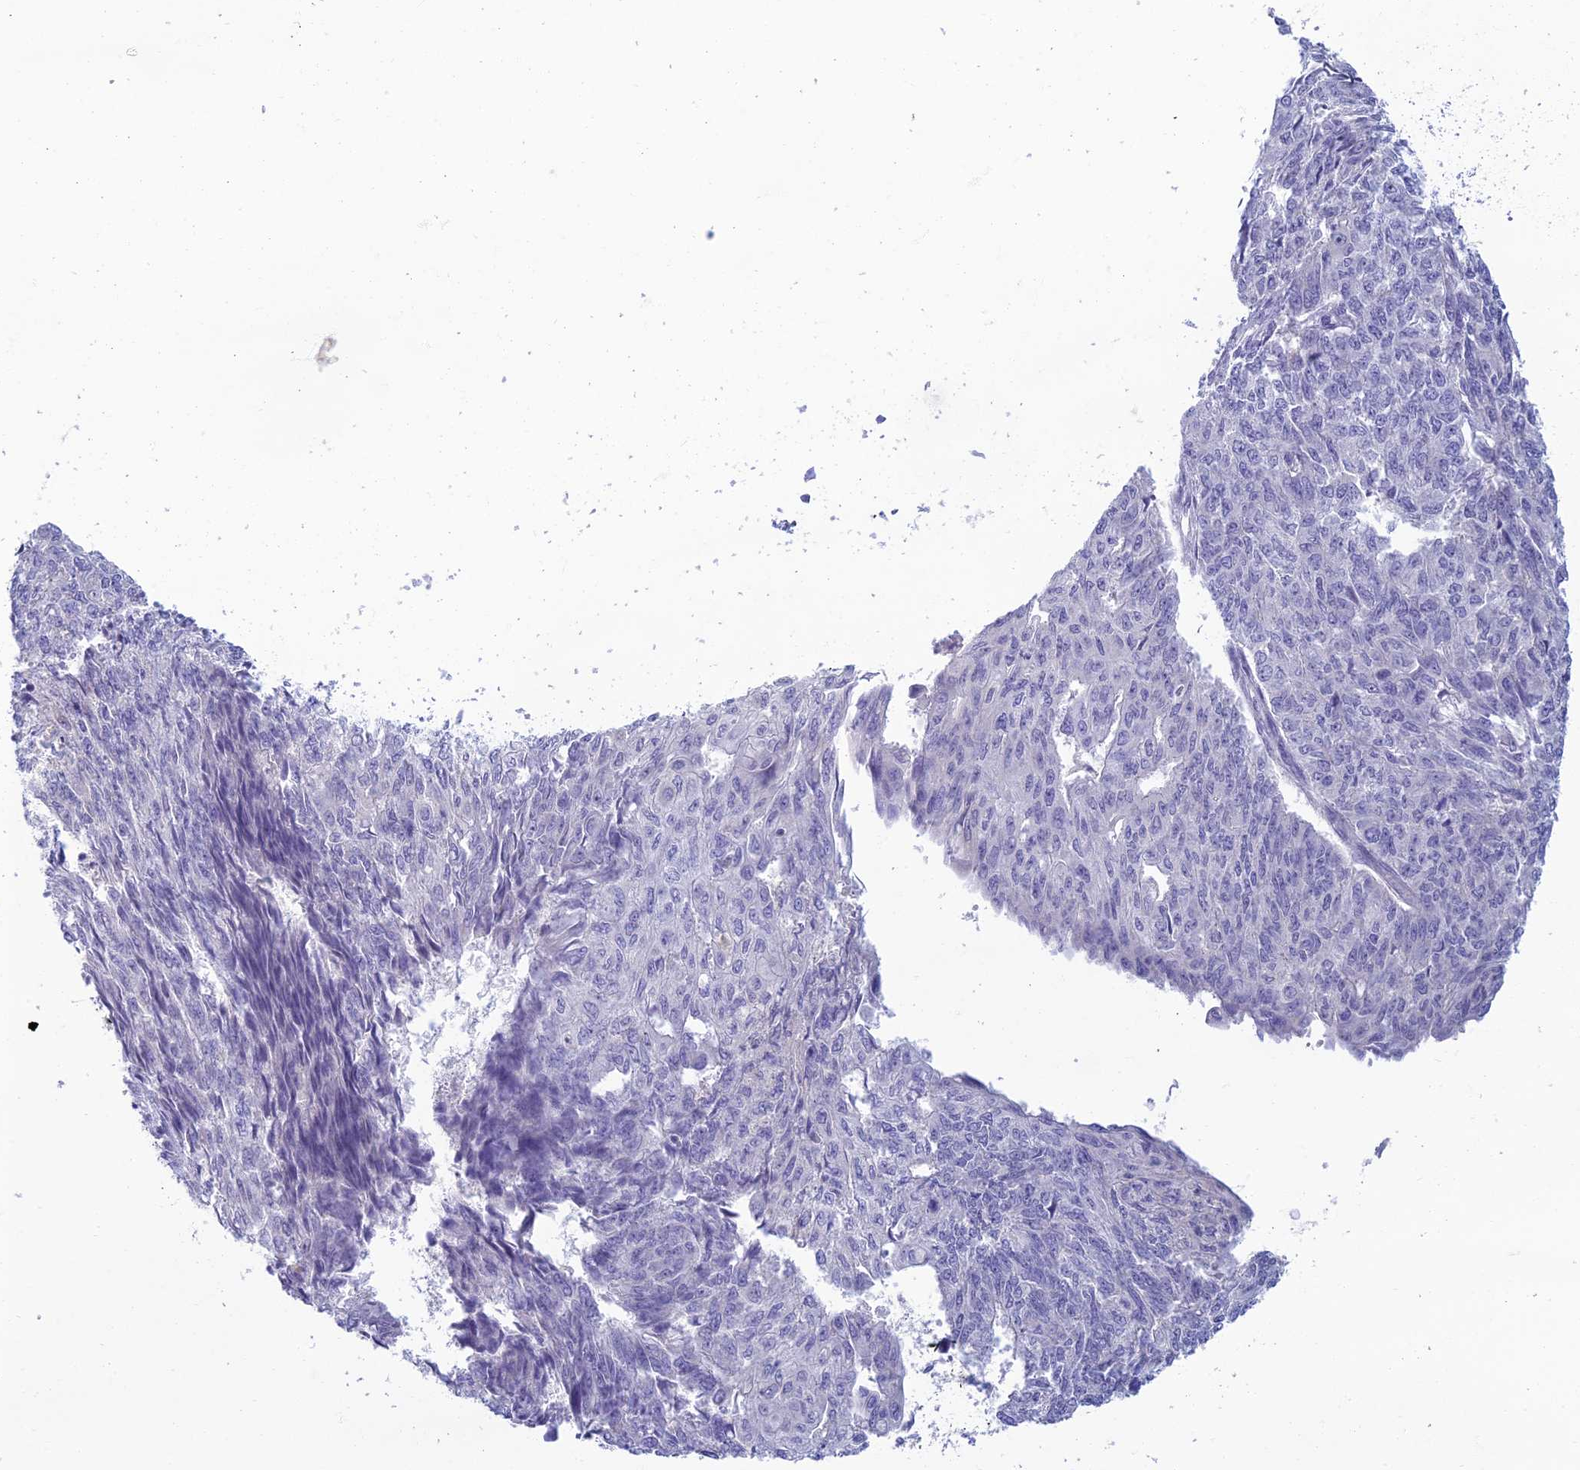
{"staining": {"intensity": "negative", "quantity": "none", "location": "none"}, "tissue": "endometrial cancer", "cell_type": "Tumor cells", "image_type": "cancer", "snomed": [{"axis": "morphology", "description": "Adenocarcinoma, NOS"}, {"axis": "topography", "description": "Endometrium"}], "caption": "Immunohistochemistry photomicrograph of human endometrial cancer stained for a protein (brown), which shows no staining in tumor cells.", "gene": "SLC25A41", "patient": {"sex": "female", "age": 32}}